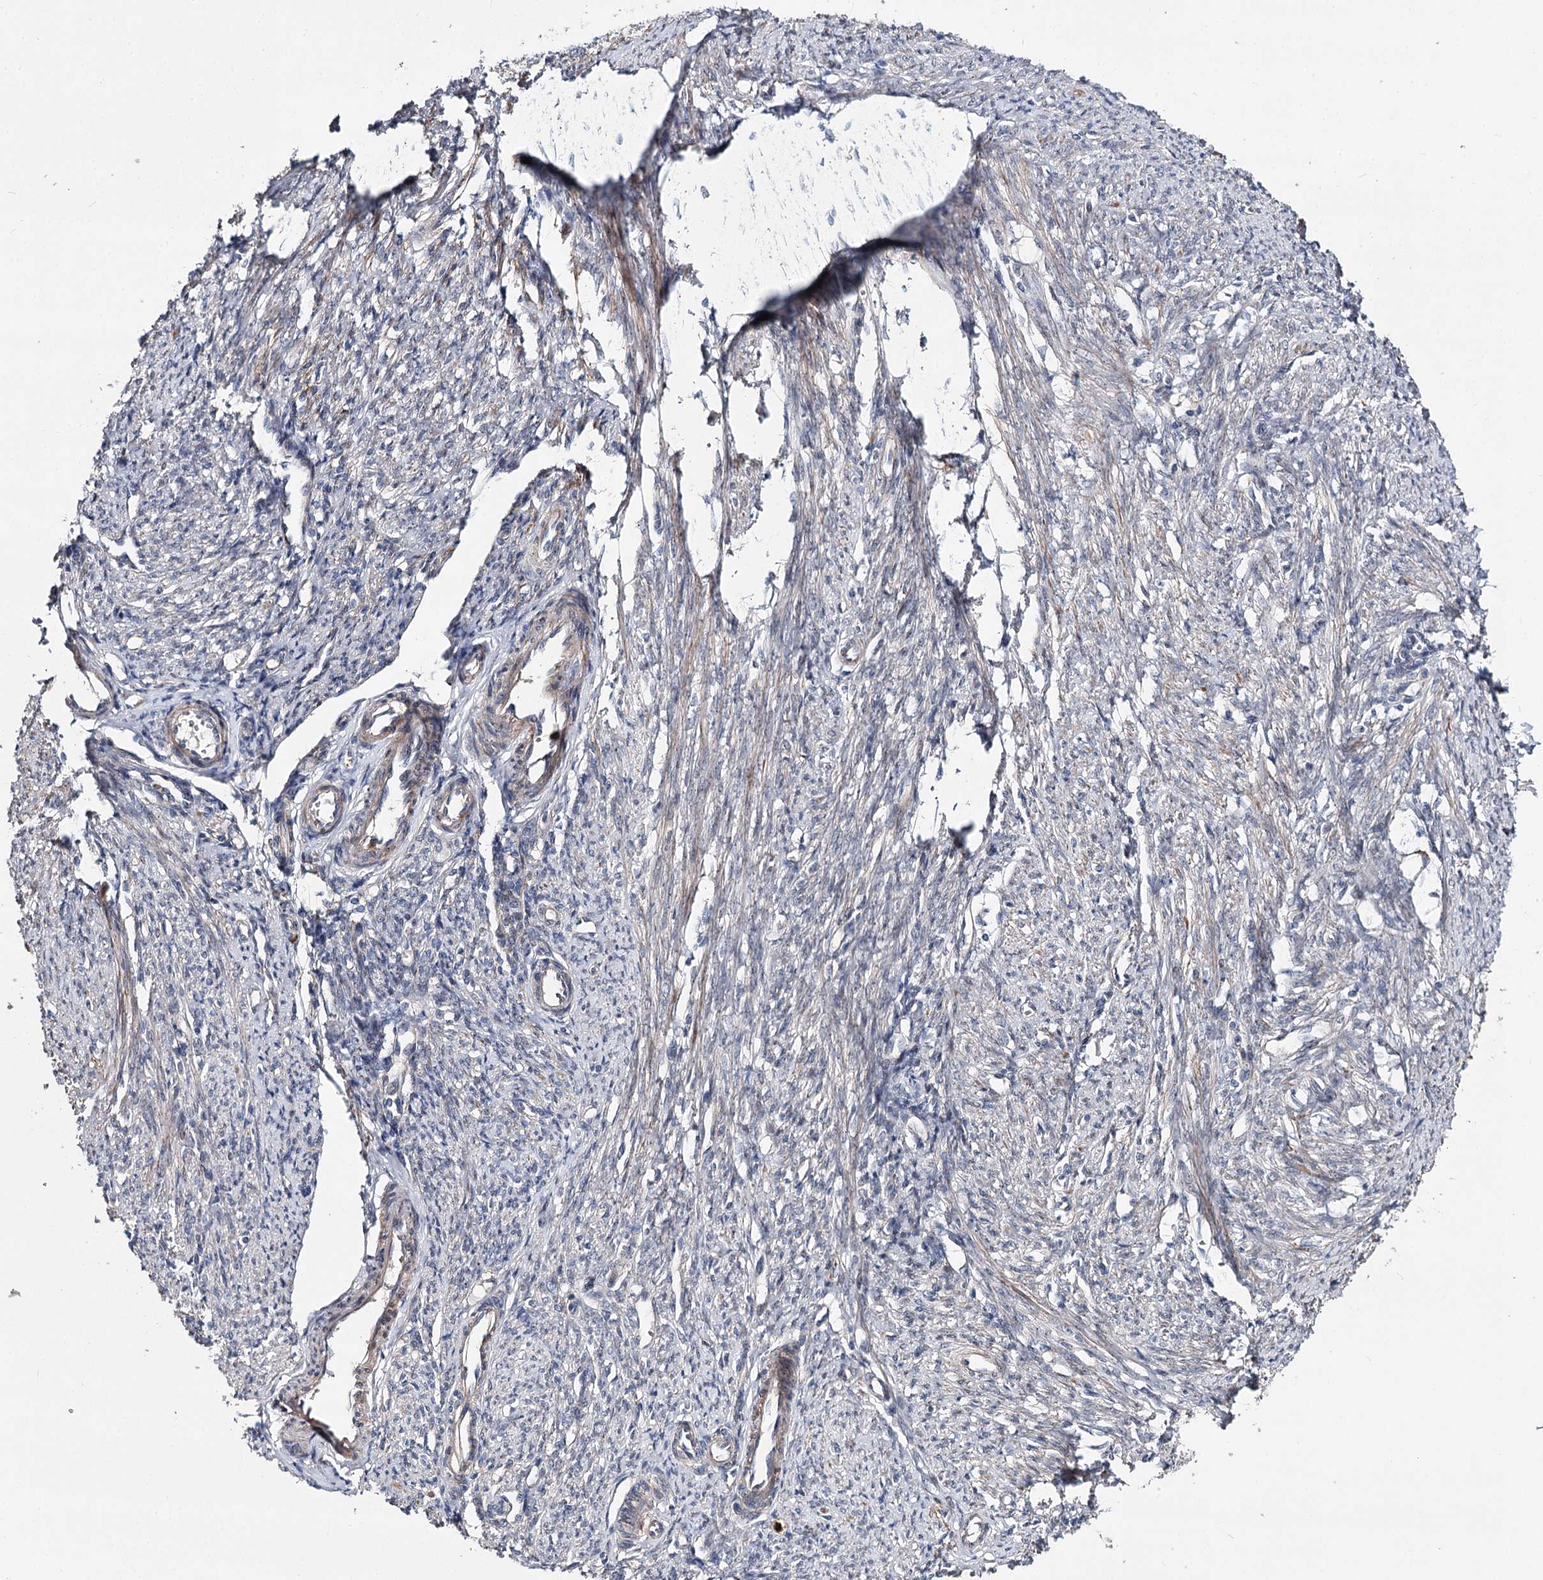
{"staining": {"intensity": "strong", "quantity": "25%-75%", "location": "cytoplasmic/membranous"}, "tissue": "smooth muscle", "cell_type": "Smooth muscle cells", "image_type": "normal", "snomed": [{"axis": "morphology", "description": "Normal tissue, NOS"}, {"axis": "topography", "description": "Smooth muscle"}, {"axis": "topography", "description": "Uterus"}], "caption": "Immunohistochemistry (IHC) micrograph of normal smooth muscle: human smooth muscle stained using immunohistochemistry (IHC) reveals high levels of strong protein expression localized specifically in the cytoplasmic/membranous of smooth muscle cells, appearing as a cytoplasmic/membranous brown color.", "gene": "MINDY3", "patient": {"sex": "female", "age": 59}}